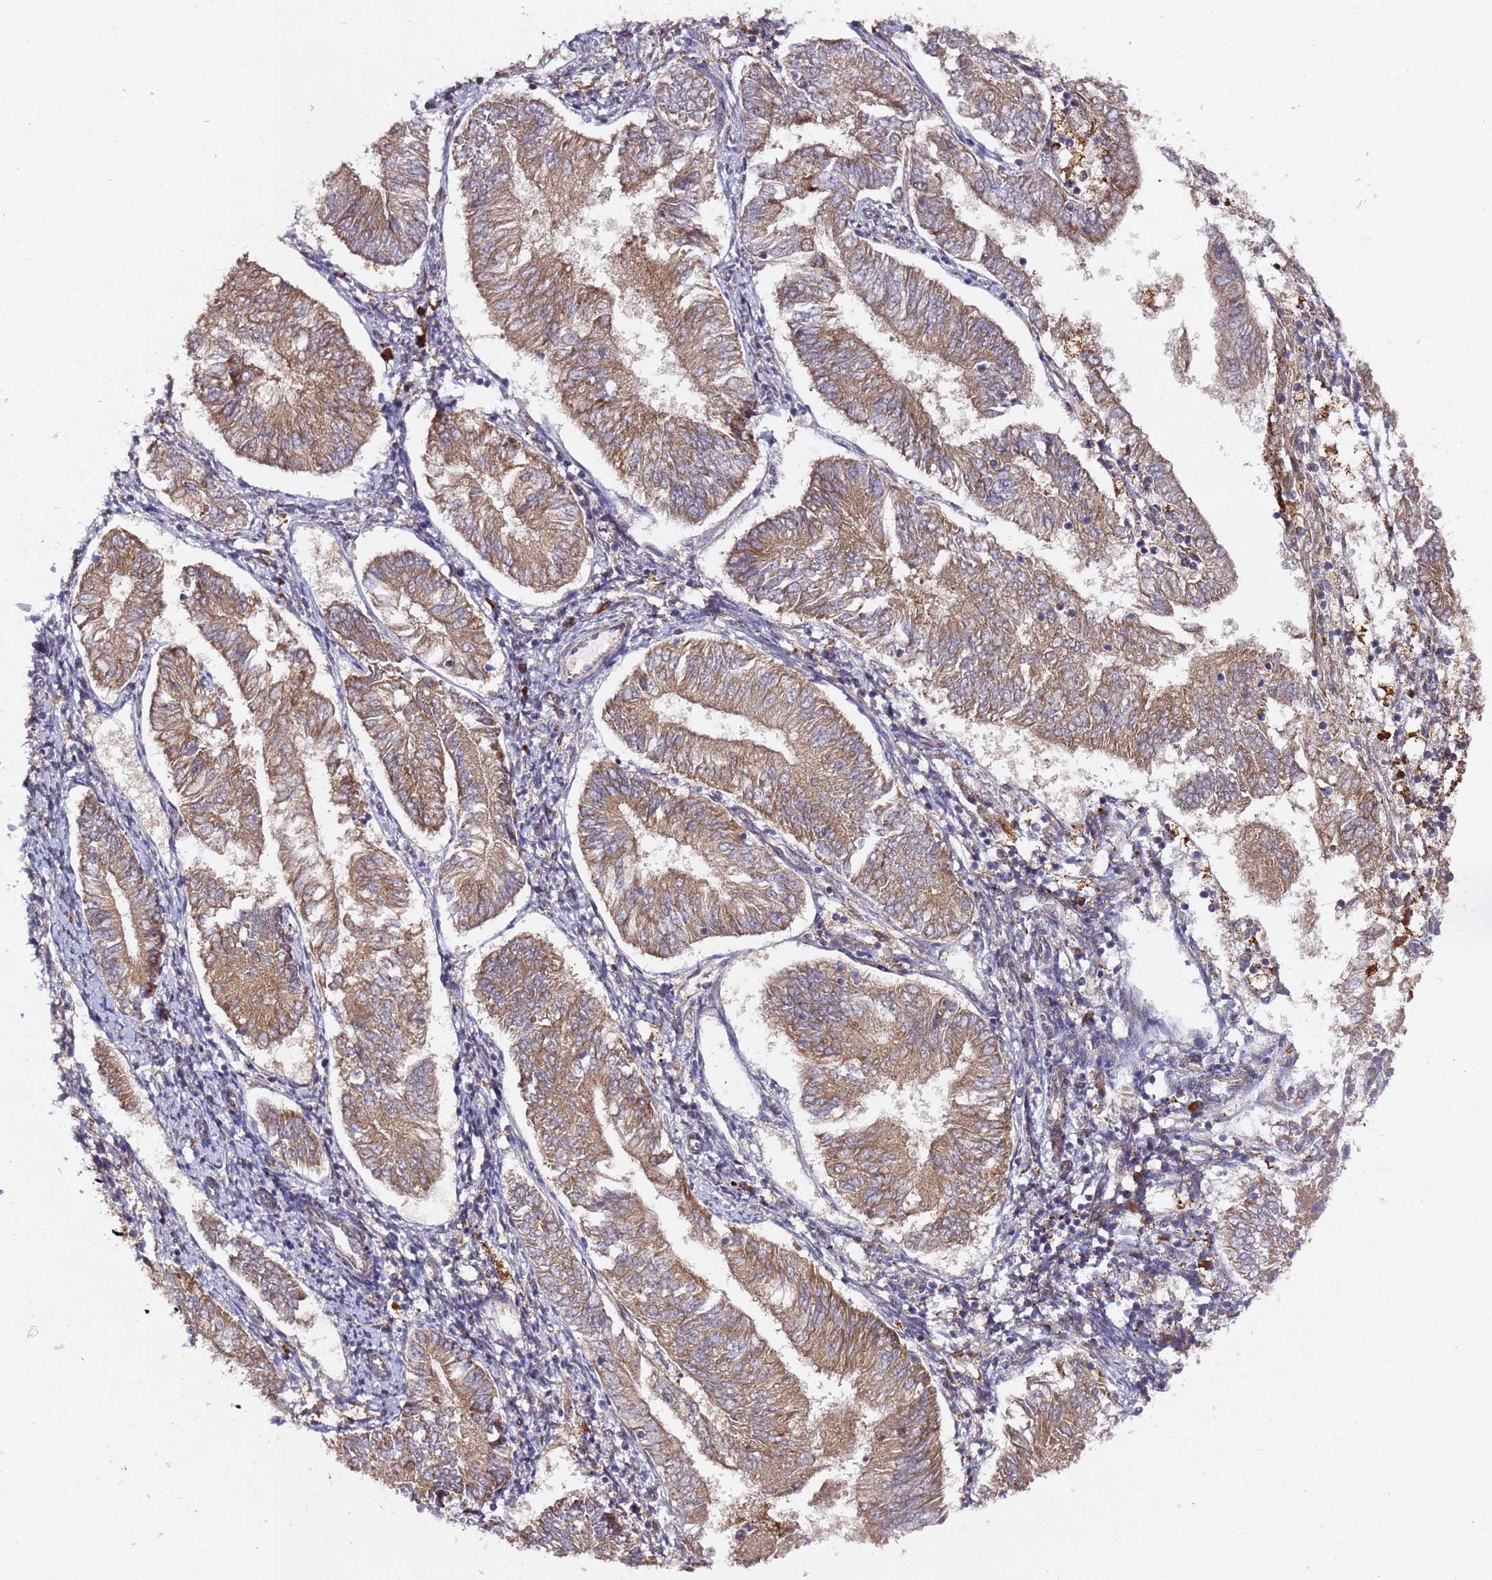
{"staining": {"intensity": "moderate", "quantity": ">75%", "location": "cytoplasmic/membranous"}, "tissue": "endometrial cancer", "cell_type": "Tumor cells", "image_type": "cancer", "snomed": [{"axis": "morphology", "description": "Adenocarcinoma, NOS"}, {"axis": "topography", "description": "Endometrium"}], "caption": "The histopathology image demonstrates staining of adenocarcinoma (endometrial), revealing moderate cytoplasmic/membranous protein expression (brown color) within tumor cells.", "gene": "ALG11", "patient": {"sex": "female", "age": 58}}